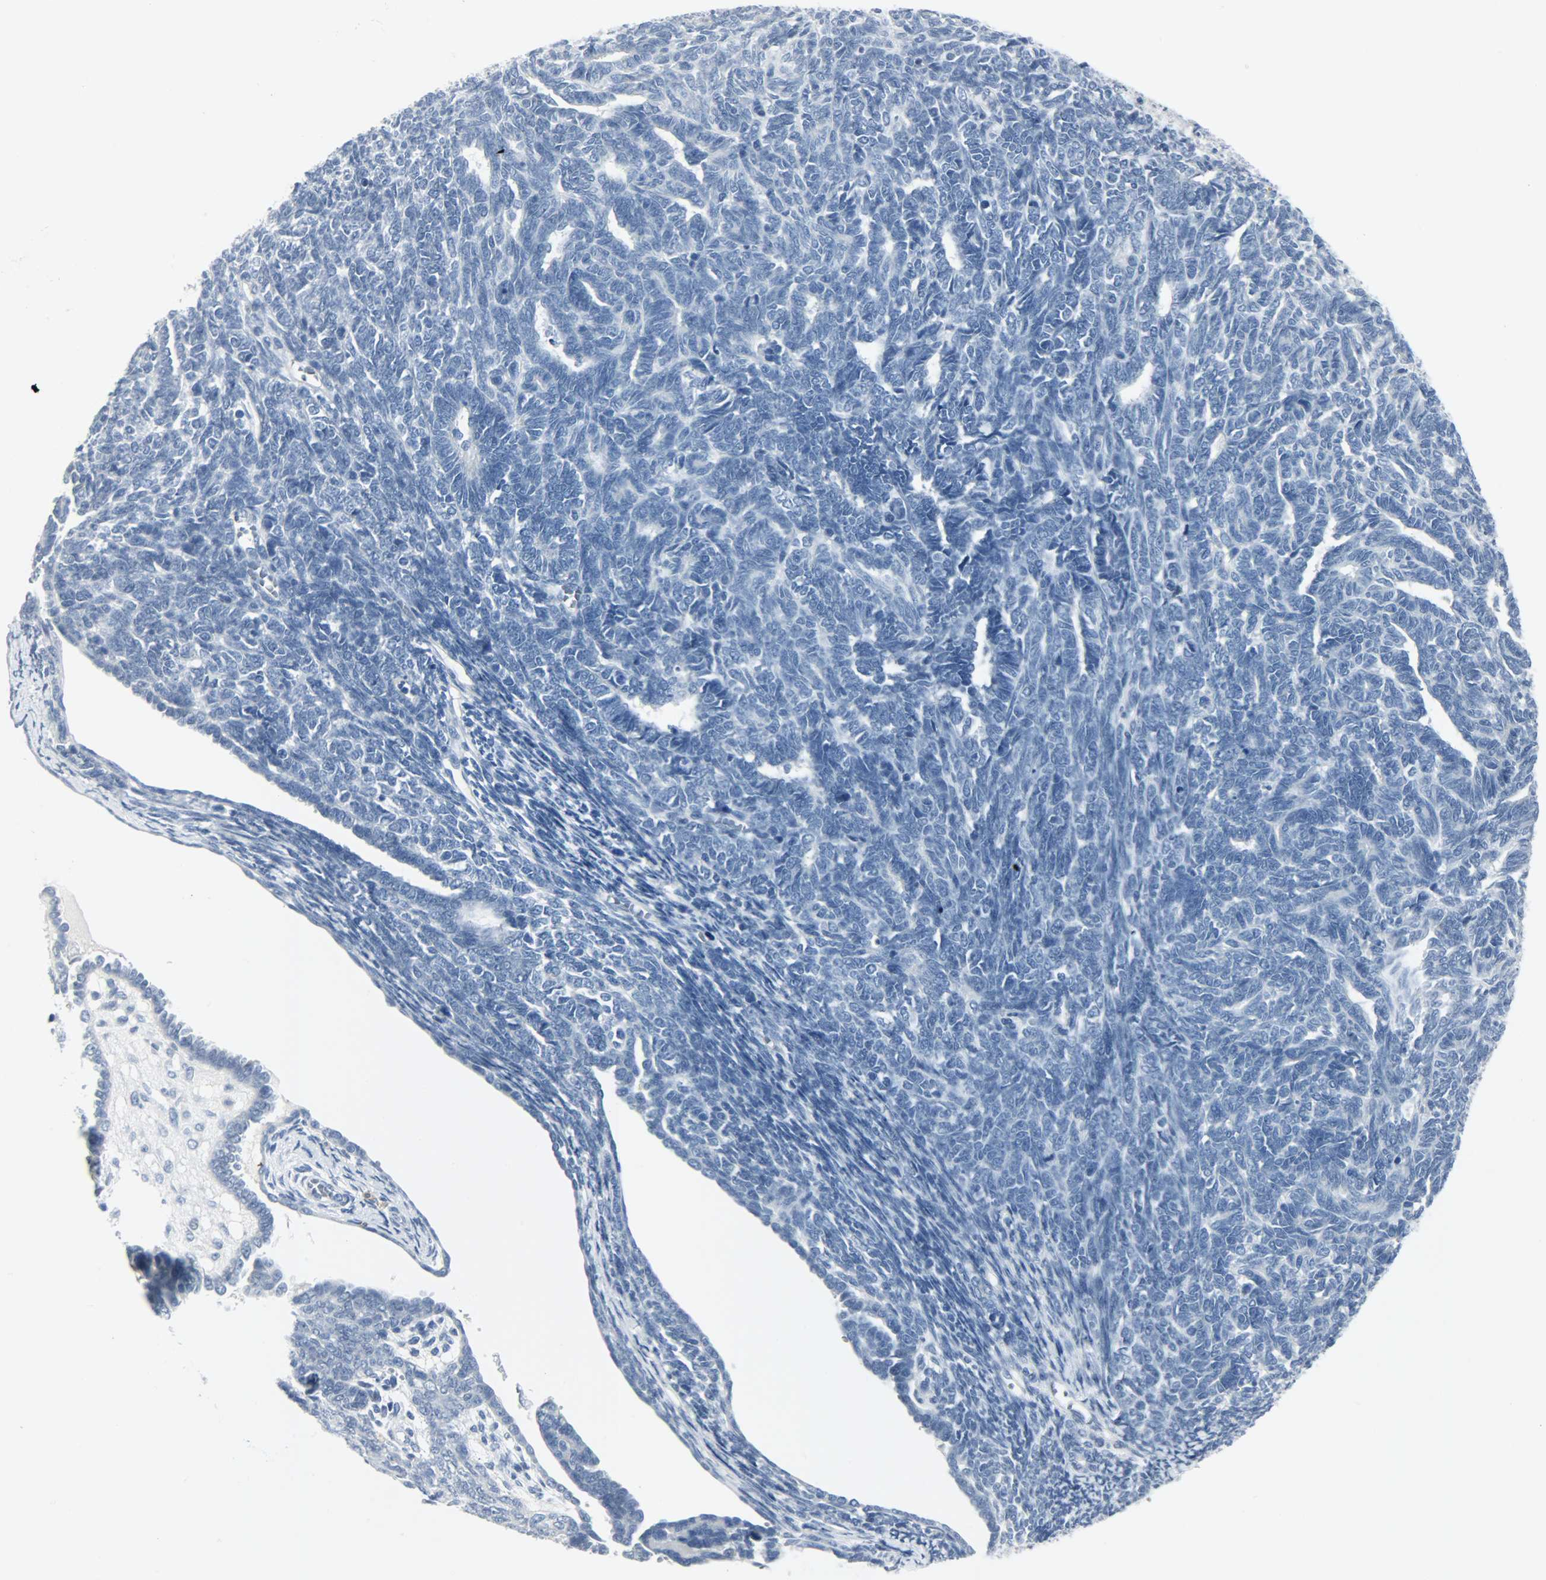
{"staining": {"intensity": "negative", "quantity": "none", "location": "none"}, "tissue": "endometrial cancer", "cell_type": "Tumor cells", "image_type": "cancer", "snomed": [{"axis": "morphology", "description": "Neoplasm, malignant, NOS"}, {"axis": "topography", "description": "Endometrium"}], "caption": "An image of neoplasm (malignant) (endometrial) stained for a protein reveals no brown staining in tumor cells. (DAB (3,3'-diaminobenzidine) immunohistochemistry, high magnification).", "gene": "KIT", "patient": {"sex": "female", "age": 74}}